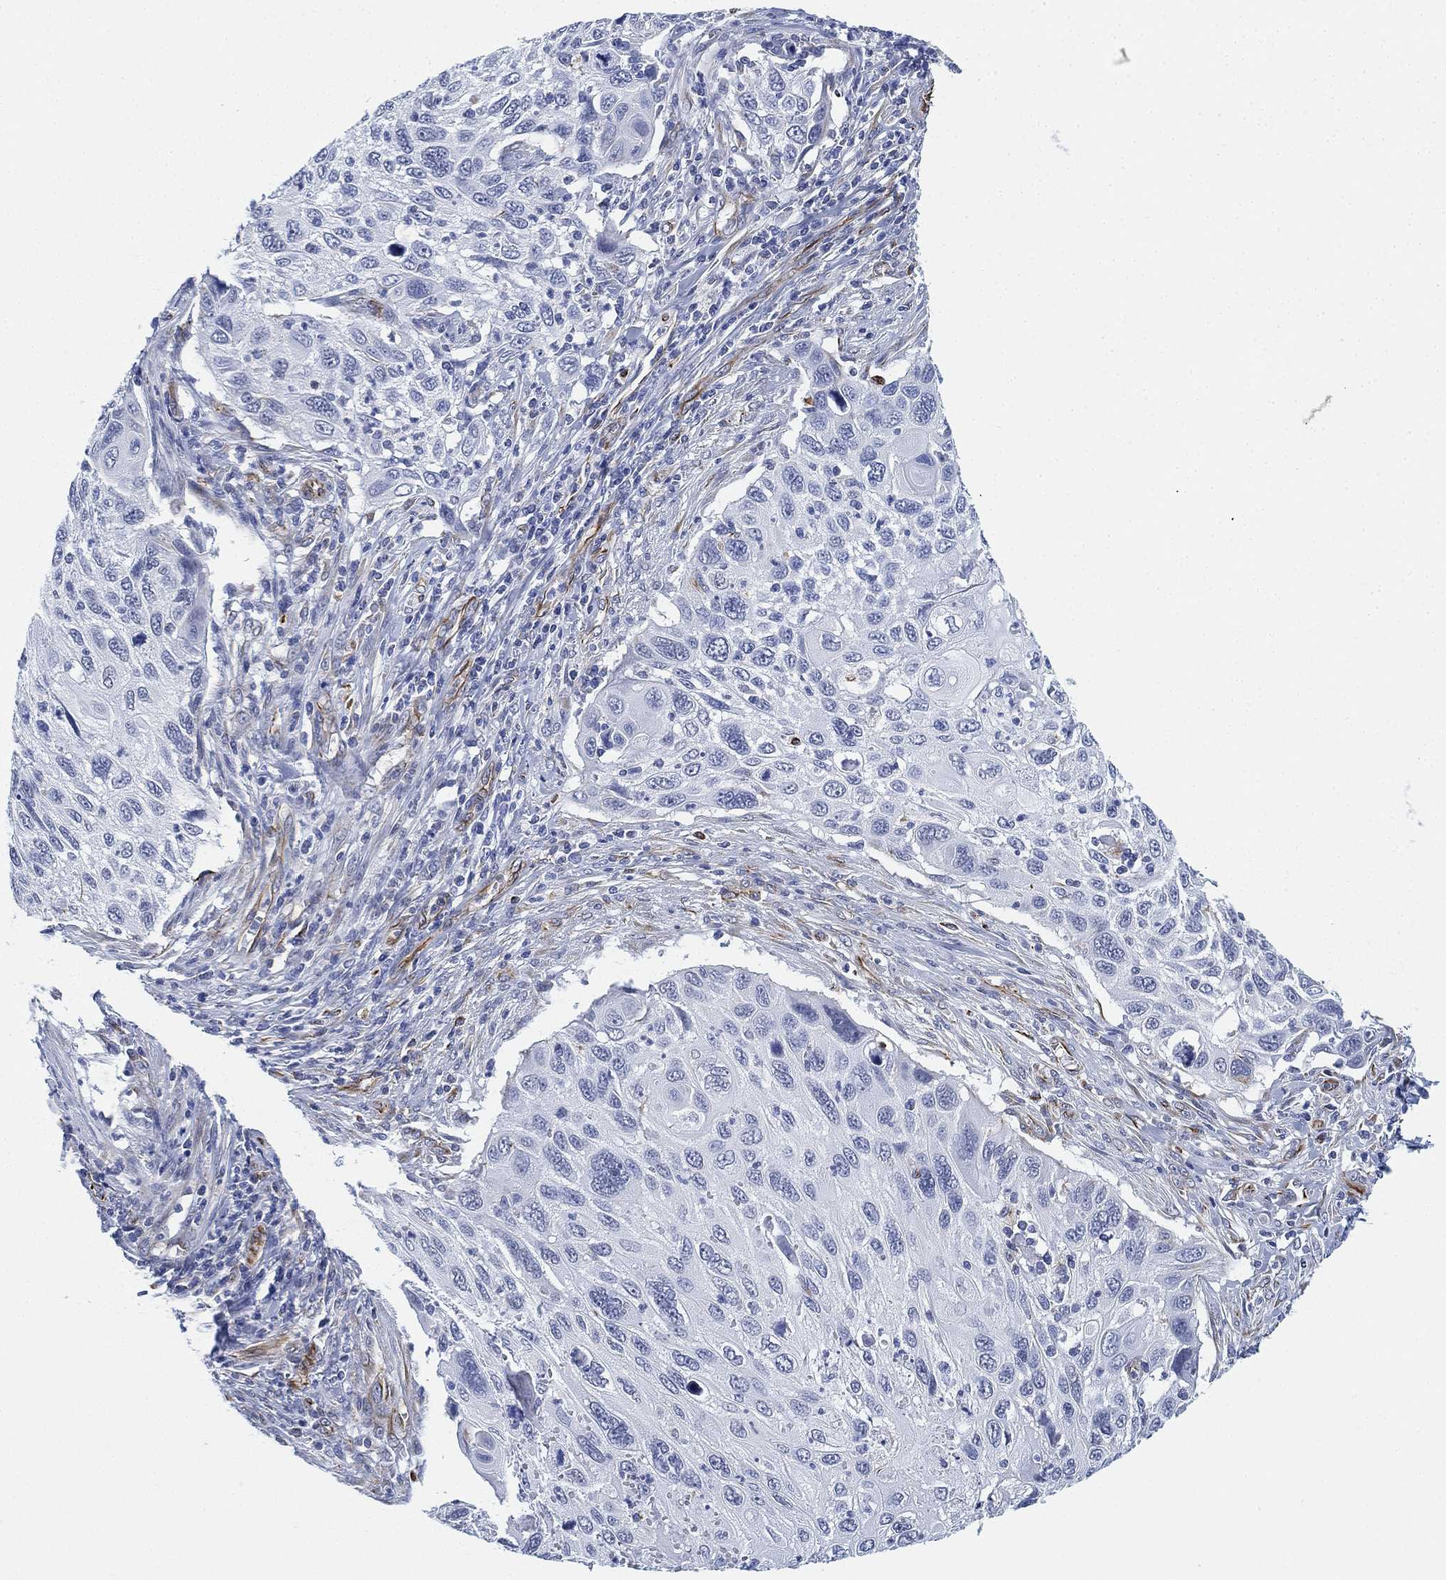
{"staining": {"intensity": "negative", "quantity": "none", "location": "none"}, "tissue": "cervical cancer", "cell_type": "Tumor cells", "image_type": "cancer", "snomed": [{"axis": "morphology", "description": "Squamous cell carcinoma, NOS"}, {"axis": "topography", "description": "Cervix"}], "caption": "IHC micrograph of neoplastic tissue: human squamous cell carcinoma (cervical) stained with DAB (3,3'-diaminobenzidine) exhibits no significant protein staining in tumor cells. Nuclei are stained in blue.", "gene": "PSKH2", "patient": {"sex": "female", "age": 70}}